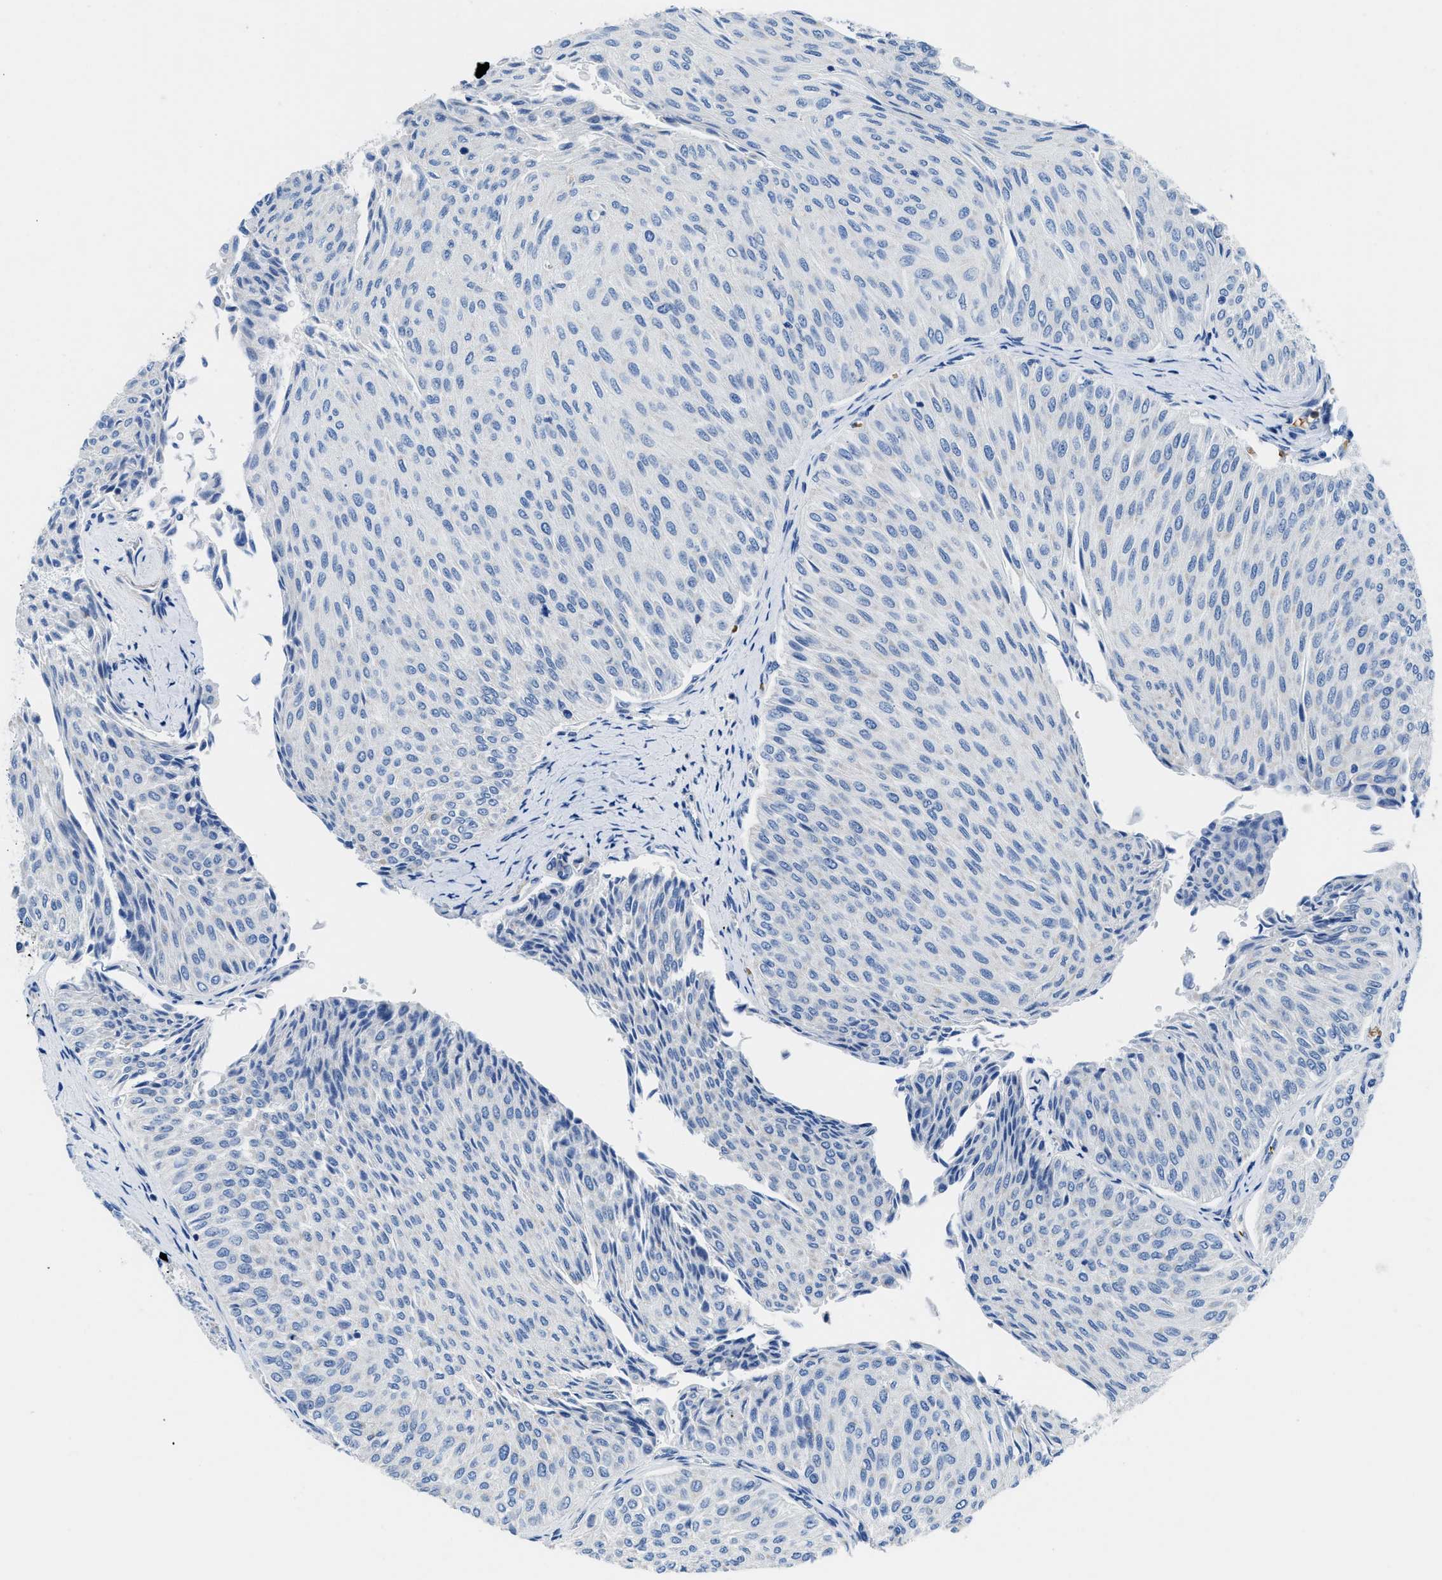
{"staining": {"intensity": "negative", "quantity": "none", "location": "none"}, "tissue": "urothelial cancer", "cell_type": "Tumor cells", "image_type": "cancer", "snomed": [{"axis": "morphology", "description": "Urothelial carcinoma, Low grade"}, {"axis": "topography", "description": "Urinary bladder"}], "caption": "An image of human low-grade urothelial carcinoma is negative for staining in tumor cells.", "gene": "NEB", "patient": {"sex": "male", "age": 78}}